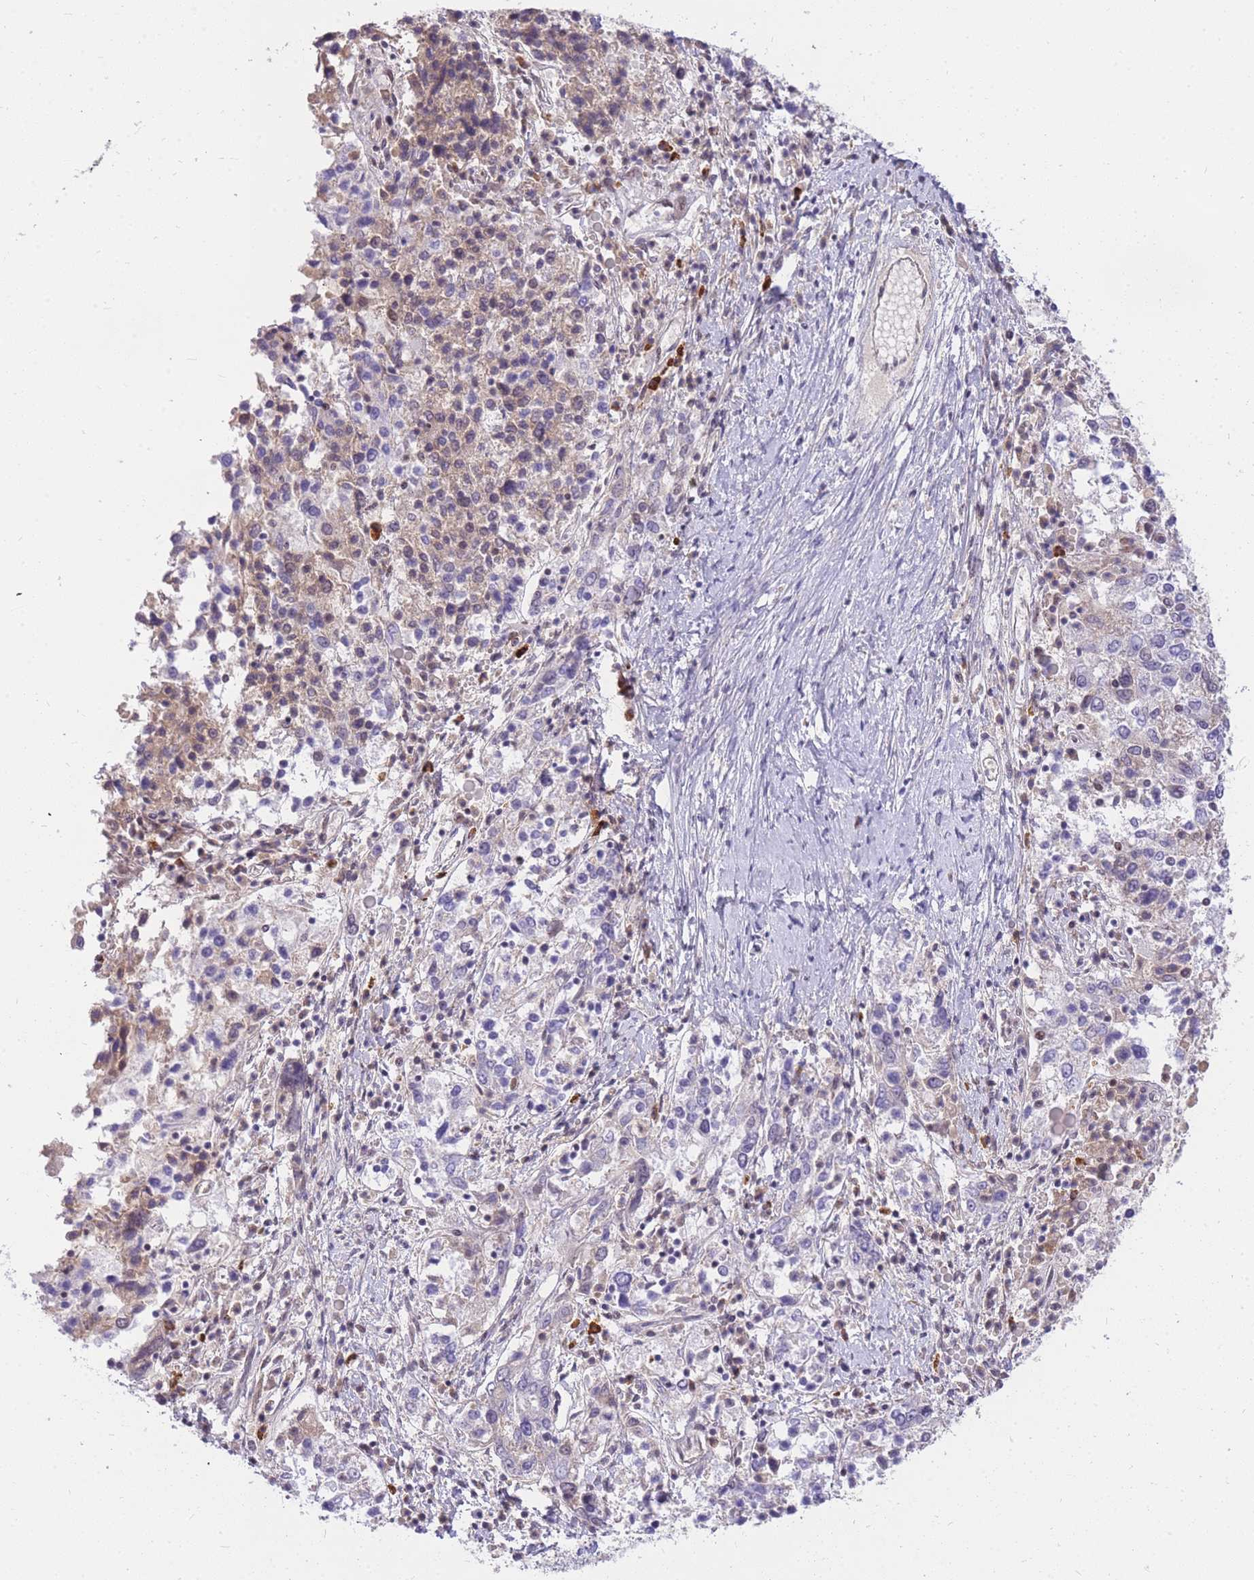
{"staining": {"intensity": "negative", "quantity": "none", "location": "none"}, "tissue": "ovarian cancer", "cell_type": "Tumor cells", "image_type": "cancer", "snomed": [{"axis": "morphology", "description": "Carcinoma, endometroid"}, {"axis": "topography", "description": "Ovary"}], "caption": "Histopathology image shows no protein staining in tumor cells of ovarian cancer tissue.", "gene": "TLE2", "patient": {"sex": "female", "age": 62}}